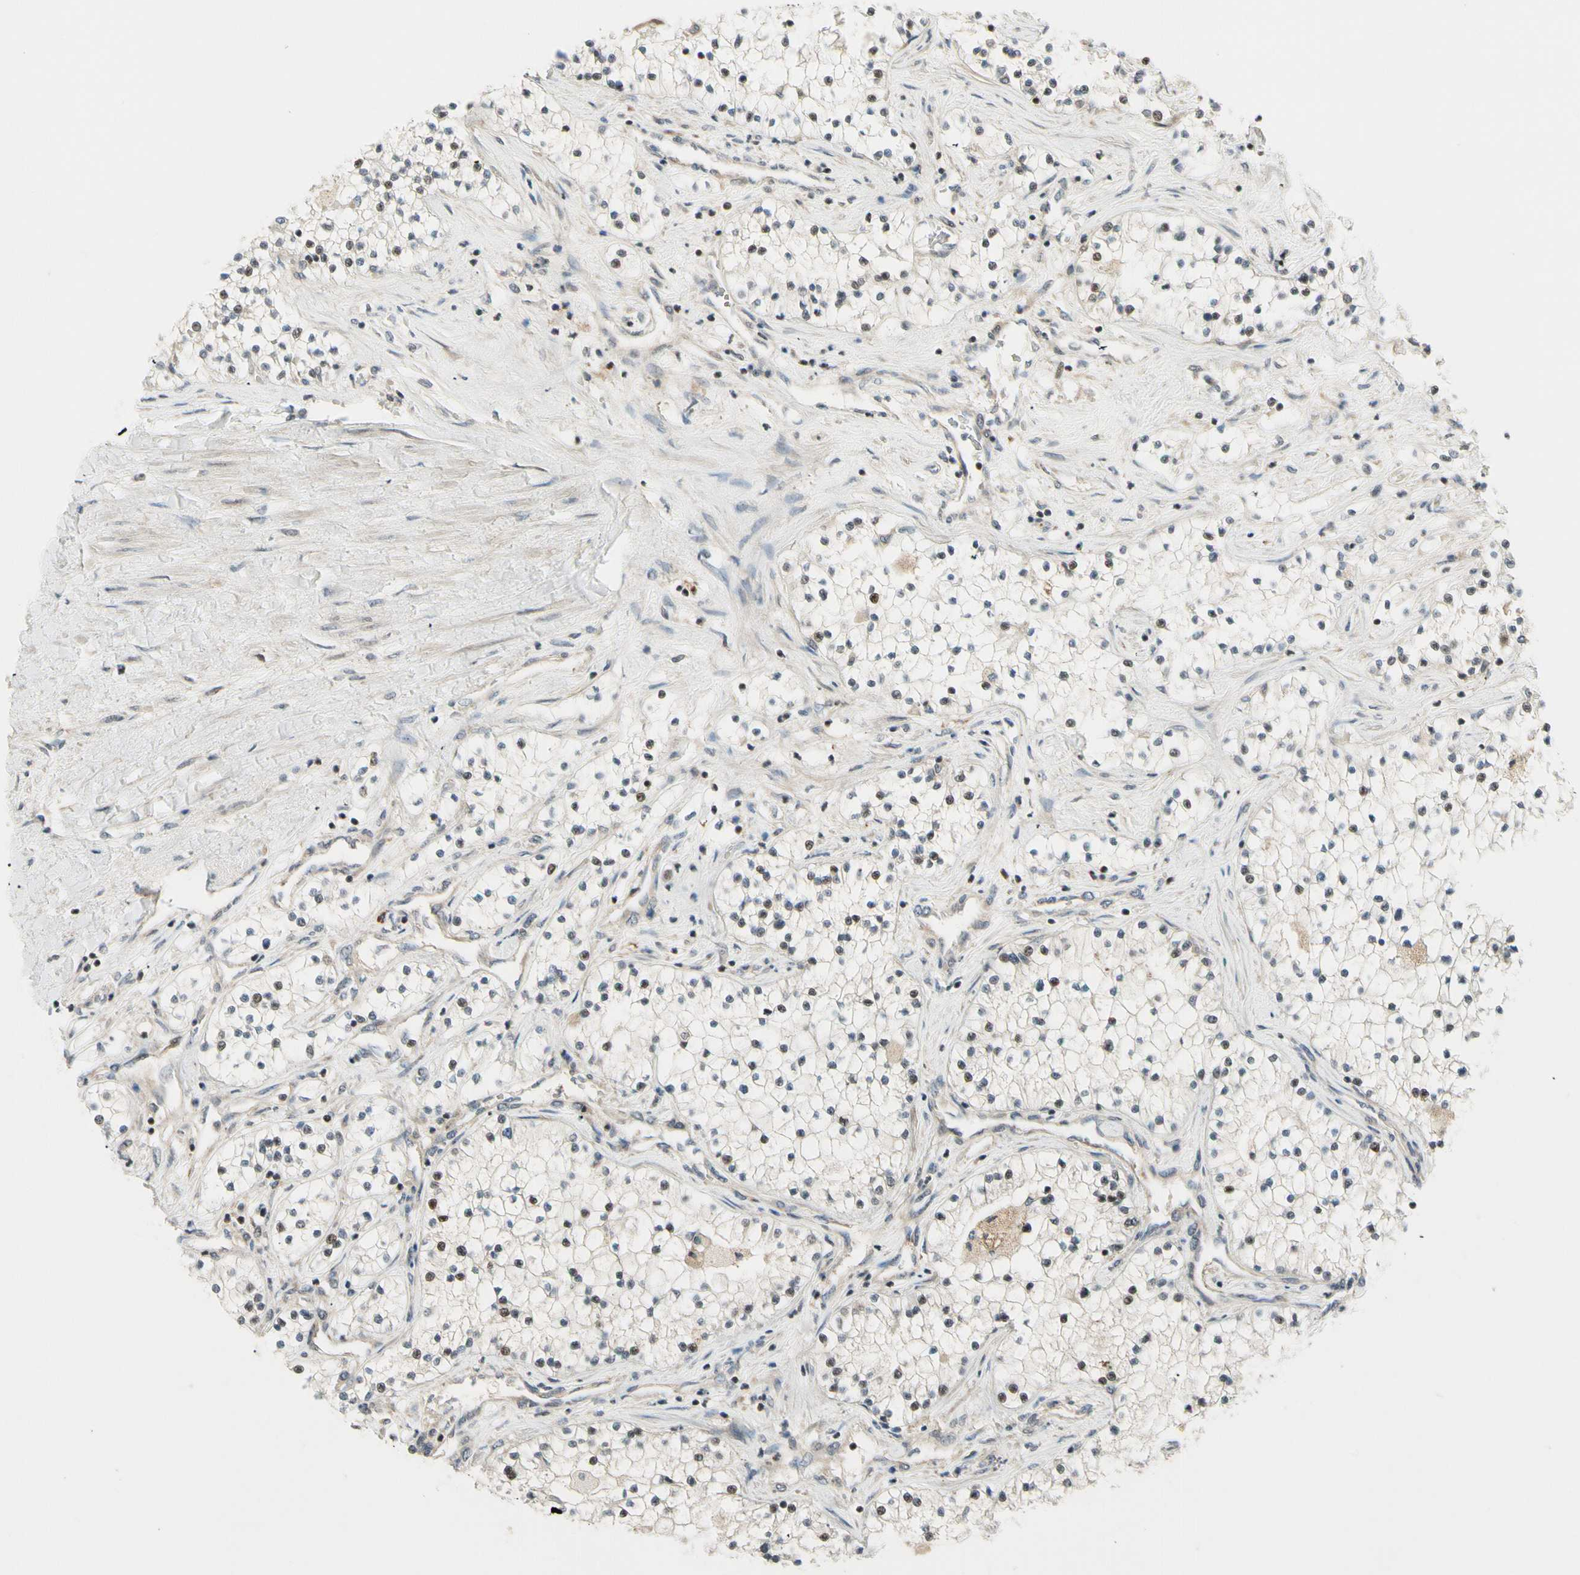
{"staining": {"intensity": "strong", "quantity": "<25%", "location": "nuclear"}, "tissue": "renal cancer", "cell_type": "Tumor cells", "image_type": "cancer", "snomed": [{"axis": "morphology", "description": "Adenocarcinoma, NOS"}, {"axis": "topography", "description": "Kidney"}], "caption": "The photomicrograph displays staining of adenocarcinoma (renal), revealing strong nuclear protein staining (brown color) within tumor cells.", "gene": "DAXX", "patient": {"sex": "male", "age": 68}}